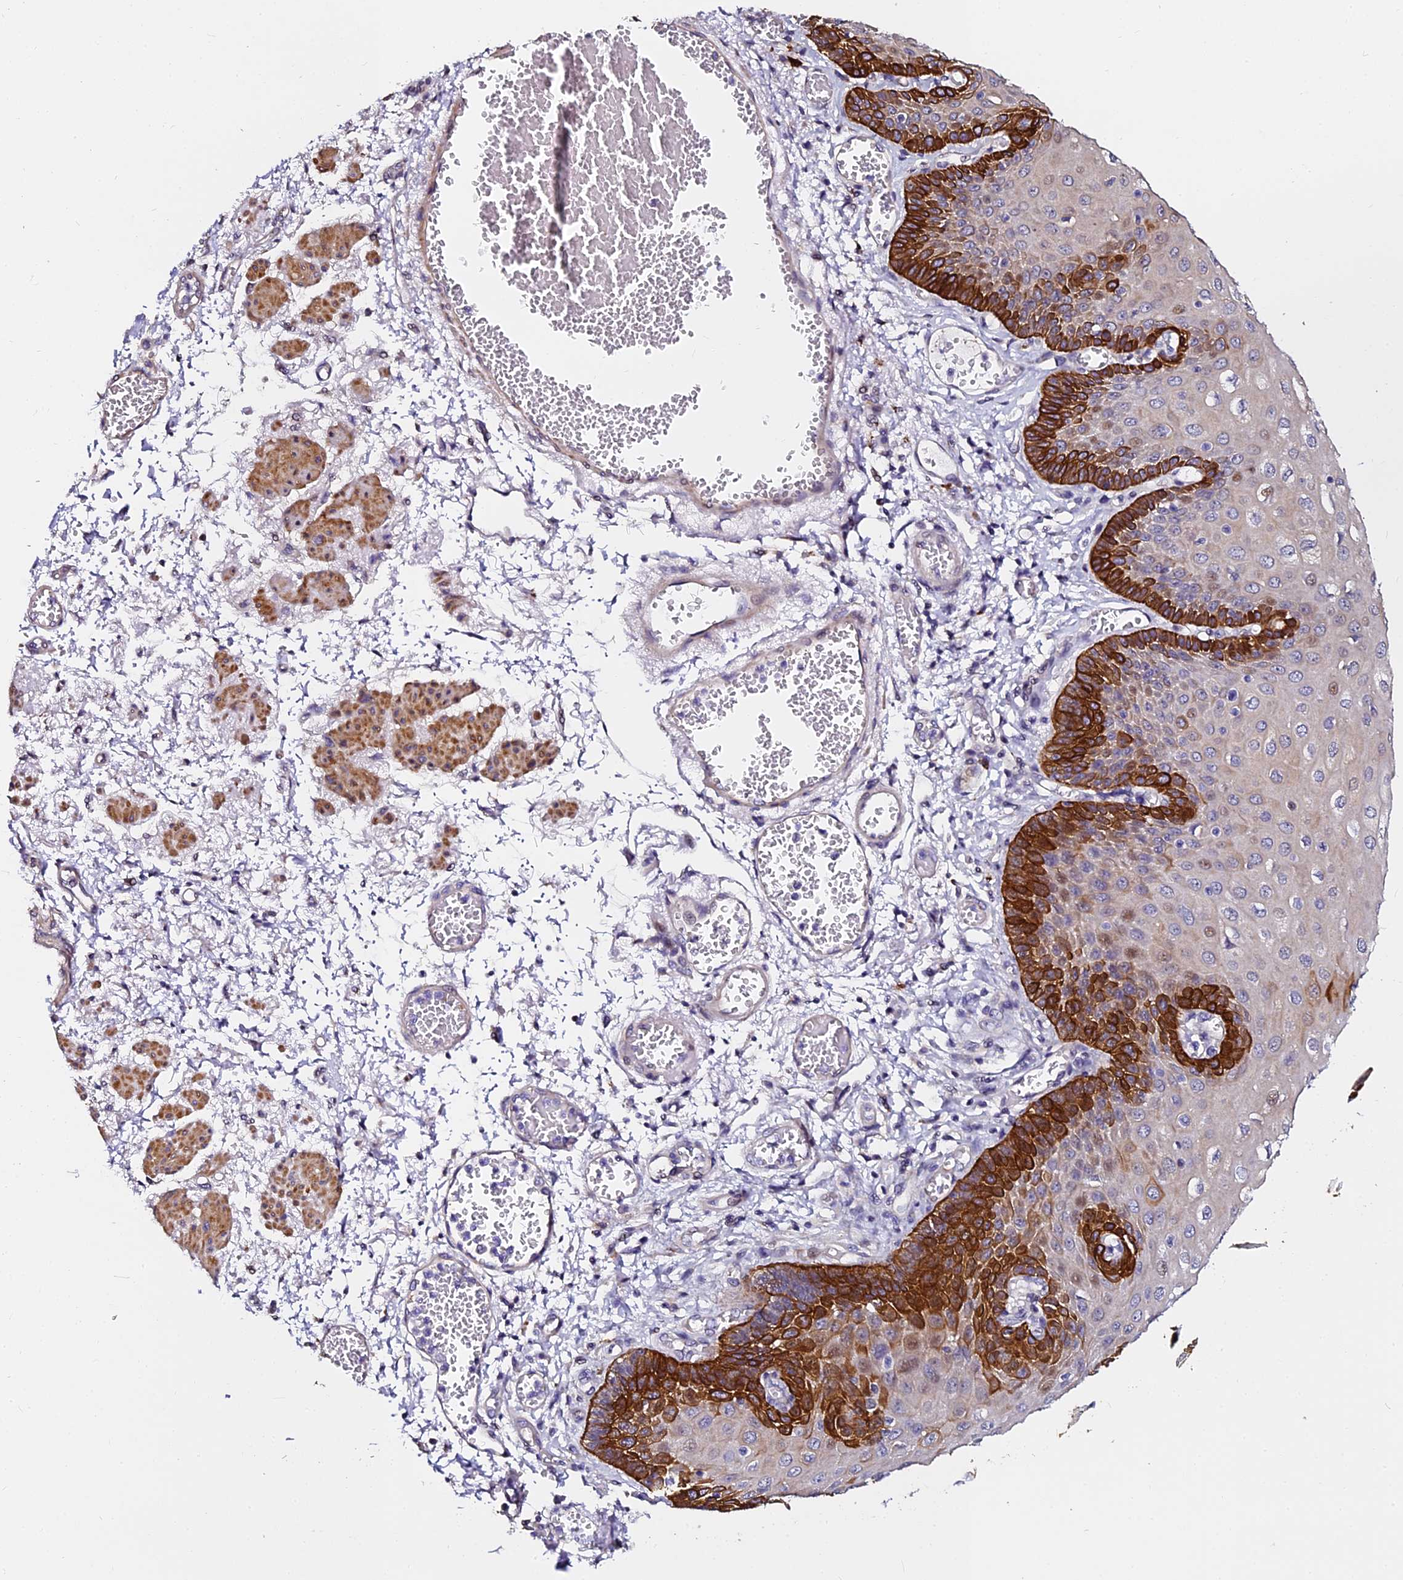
{"staining": {"intensity": "strong", "quantity": "25%-75%", "location": "cytoplasmic/membranous"}, "tissue": "esophagus", "cell_type": "Squamous epithelial cells", "image_type": "normal", "snomed": [{"axis": "morphology", "description": "Normal tissue, NOS"}, {"axis": "topography", "description": "Esophagus"}], "caption": "Immunohistochemistry (IHC) of benign esophagus shows high levels of strong cytoplasmic/membranous expression in approximately 25%-75% of squamous epithelial cells.", "gene": "GPN3", "patient": {"sex": "male", "age": 81}}